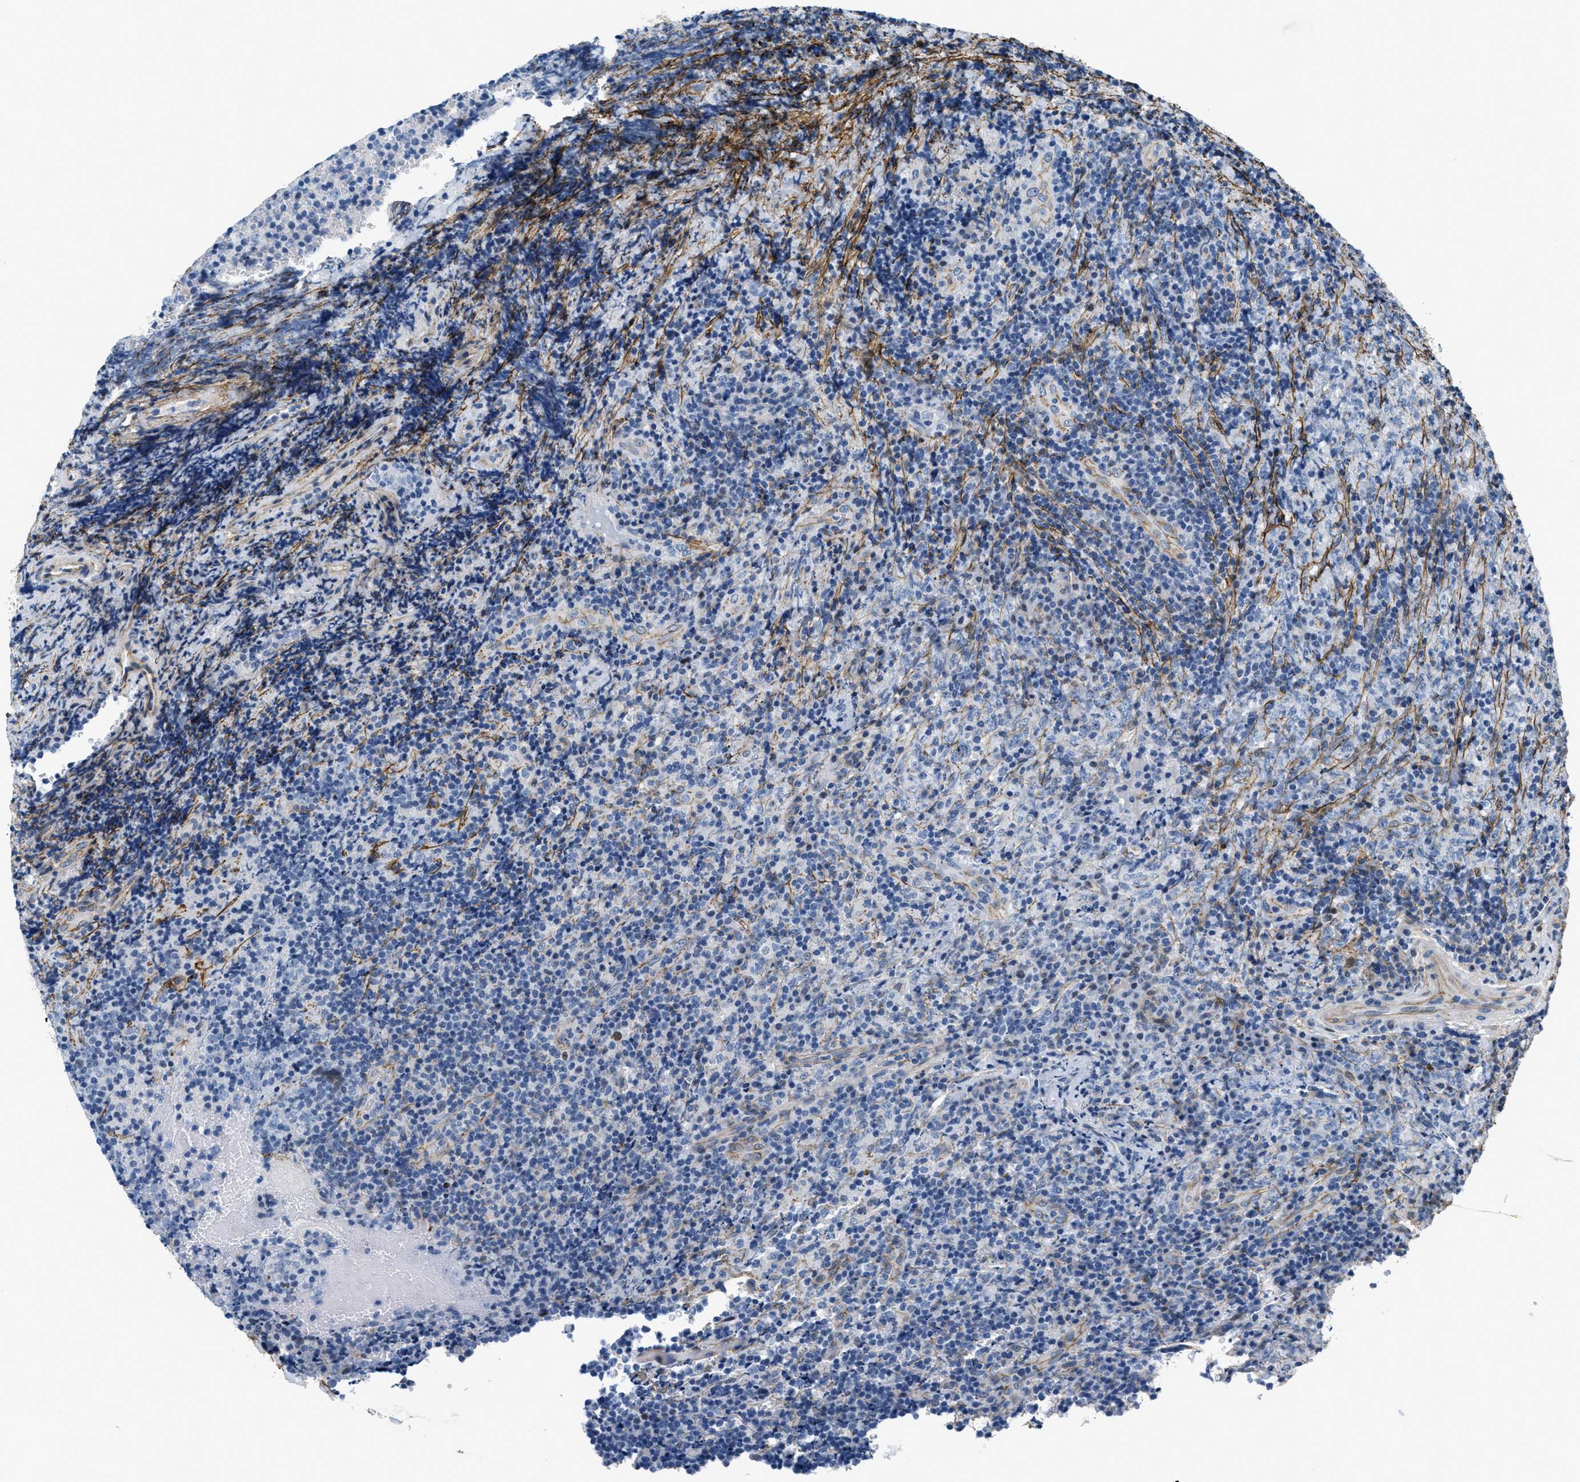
{"staining": {"intensity": "negative", "quantity": "none", "location": "none"}, "tissue": "lymphoma", "cell_type": "Tumor cells", "image_type": "cancer", "snomed": [{"axis": "morphology", "description": "Malignant lymphoma, non-Hodgkin's type, High grade"}, {"axis": "topography", "description": "Tonsil"}], "caption": "Histopathology image shows no protein staining in tumor cells of lymphoma tissue.", "gene": "FBN1", "patient": {"sex": "female", "age": 36}}